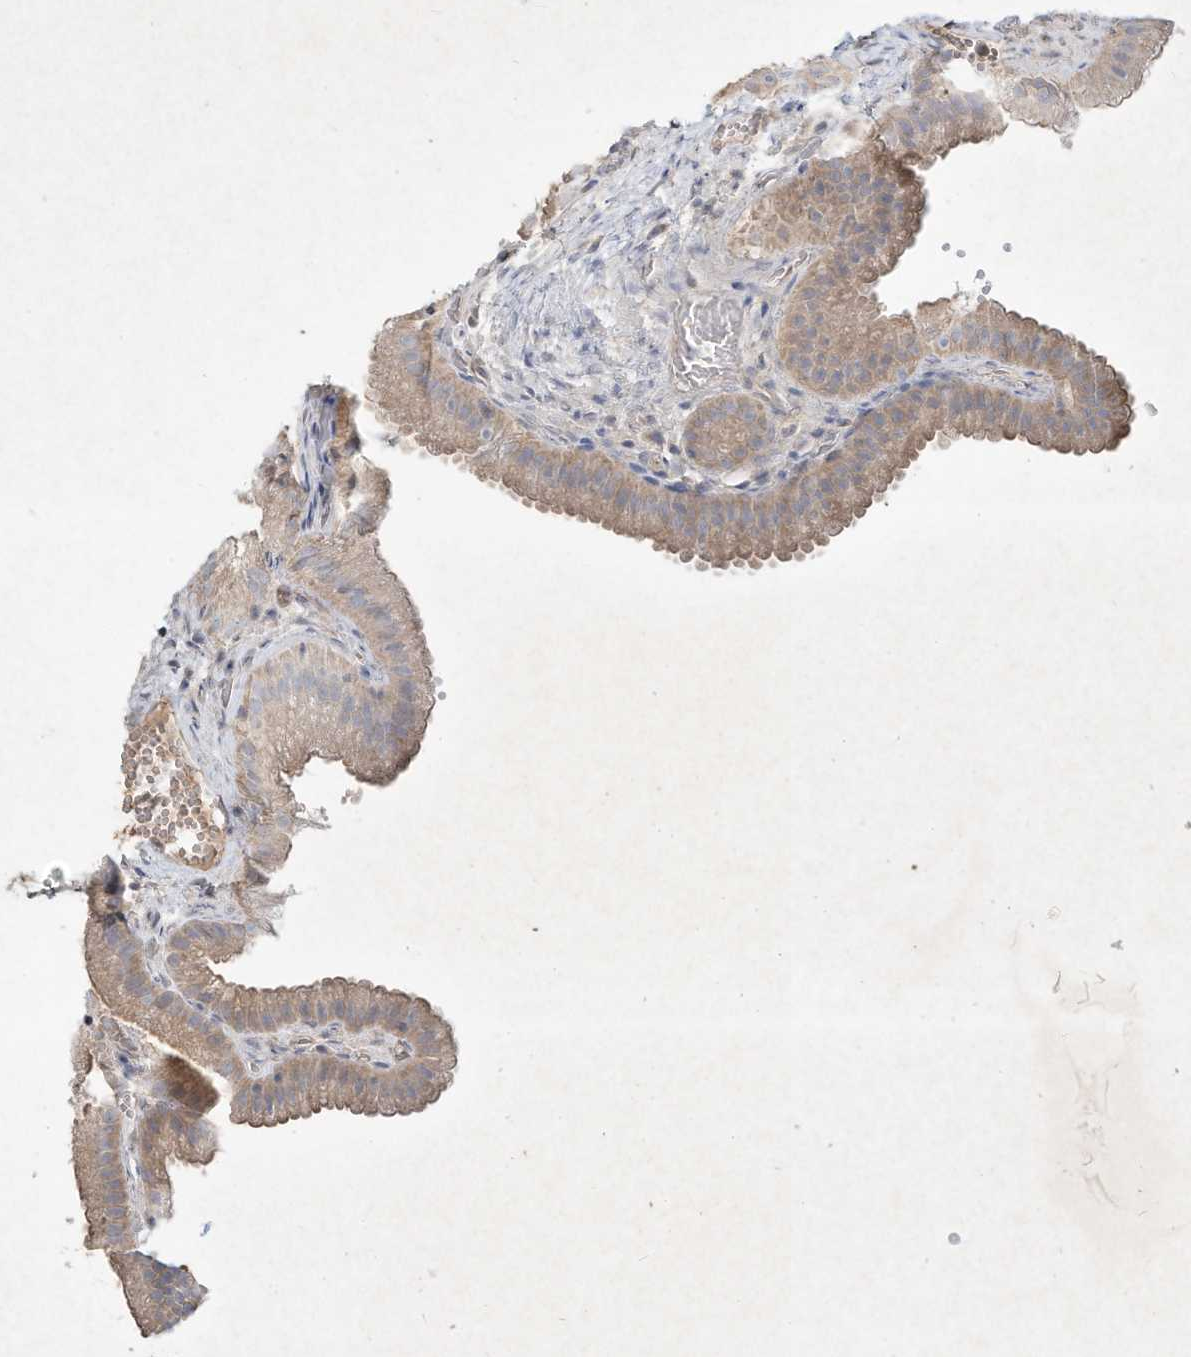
{"staining": {"intensity": "weak", "quantity": ">75%", "location": "cytoplasmic/membranous"}, "tissue": "gallbladder", "cell_type": "Glandular cells", "image_type": "normal", "snomed": [{"axis": "morphology", "description": "Normal tissue, NOS"}, {"axis": "topography", "description": "Gallbladder"}], "caption": "Immunohistochemistry (IHC) micrograph of benign gallbladder stained for a protein (brown), which displays low levels of weak cytoplasmic/membranous staining in about >75% of glandular cells.", "gene": "HTR5A", "patient": {"sex": "female", "age": 30}}